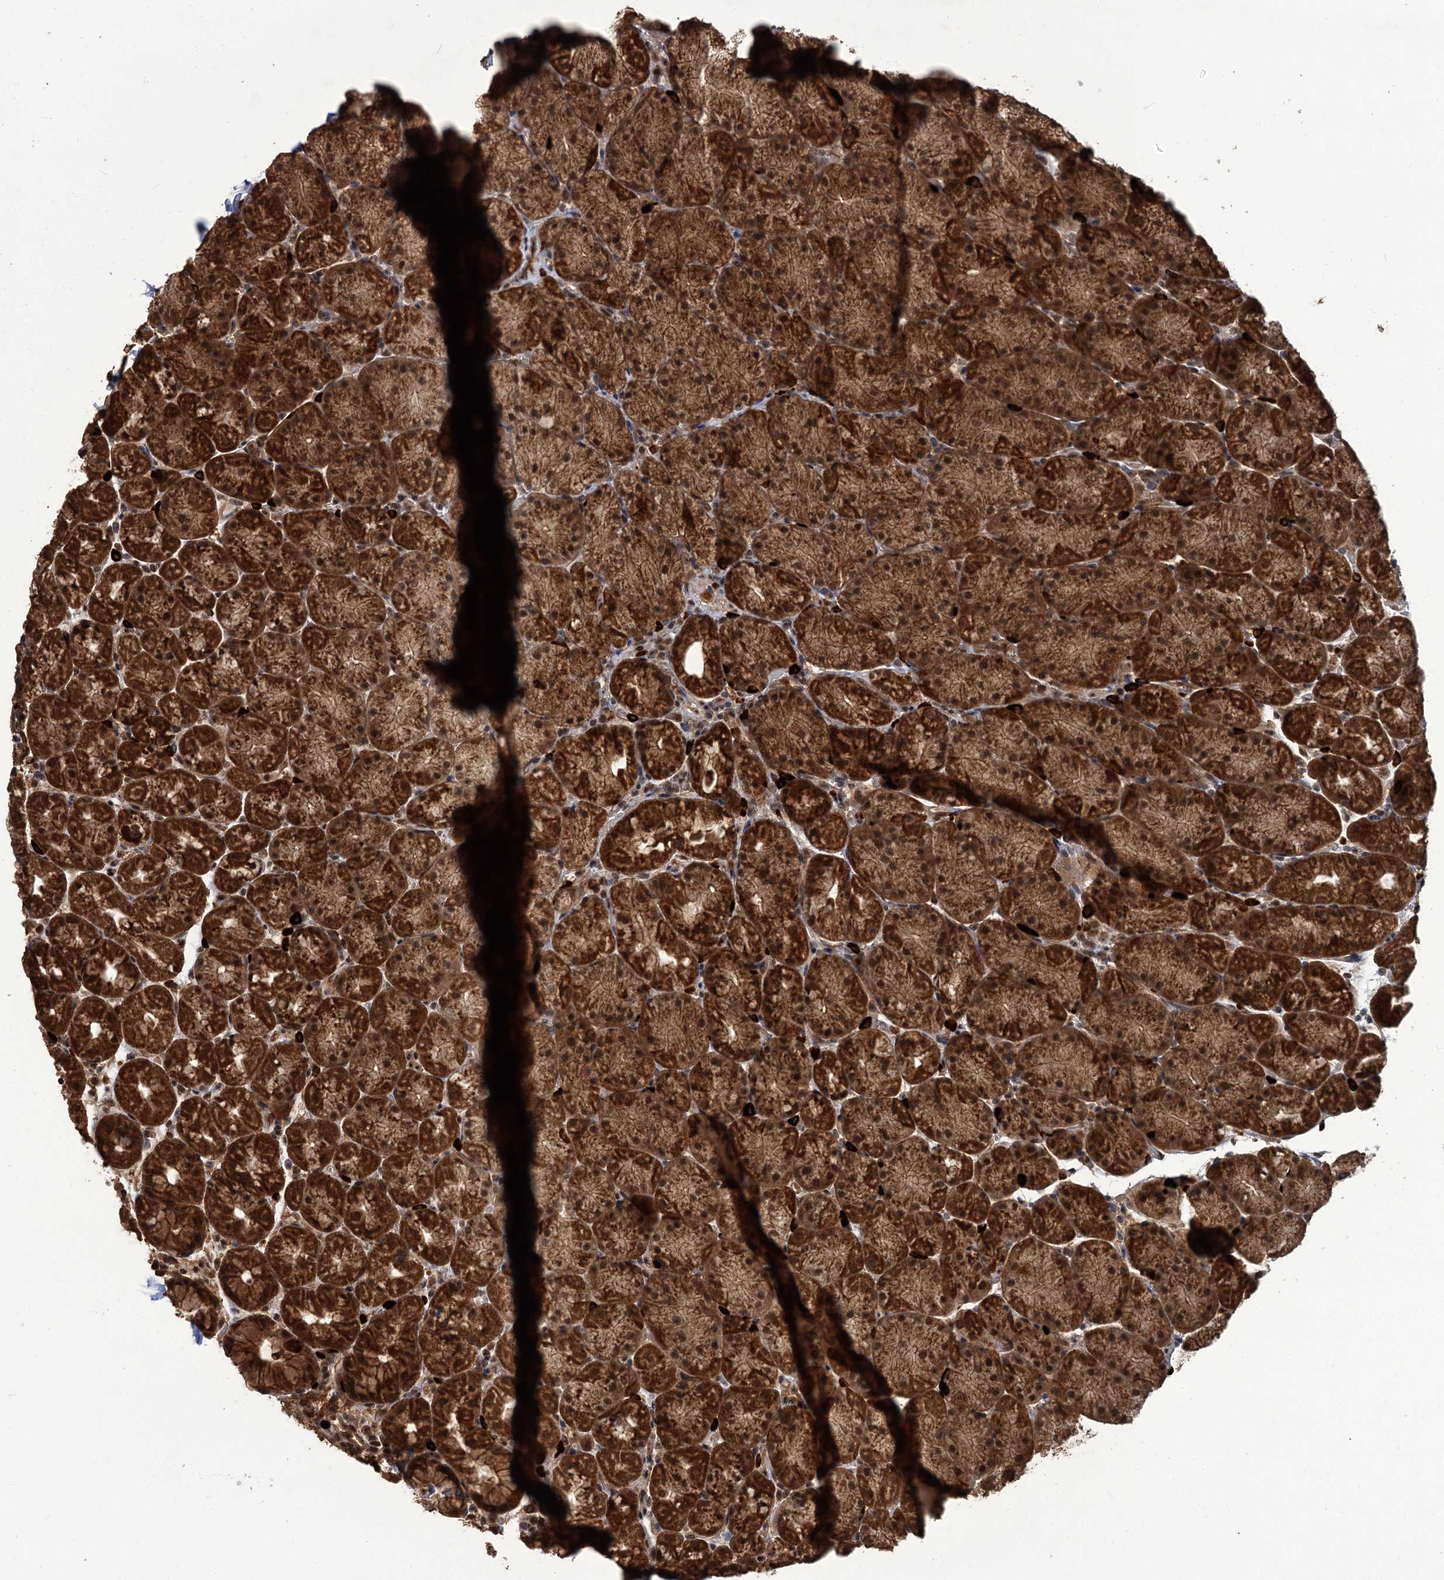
{"staining": {"intensity": "strong", "quantity": ">75%", "location": "cytoplasmic/membranous,nuclear"}, "tissue": "stomach", "cell_type": "Glandular cells", "image_type": "normal", "snomed": [{"axis": "morphology", "description": "Normal tissue, NOS"}, {"axis": "topography", "description": "Stomach, upper"}, {"axis": "topography", "description": "Stomach, lower"}], "caption": "Immunohistochemistry (IHC) histopathology image of normal stomach stained for a protein (brown), which reveals high levels of strong cytoplasmic/membranous,nuclear staining in about >75% of glandular cells.", "gene": "KANSL2", "patient": {"sex": "male", "age": 67}}